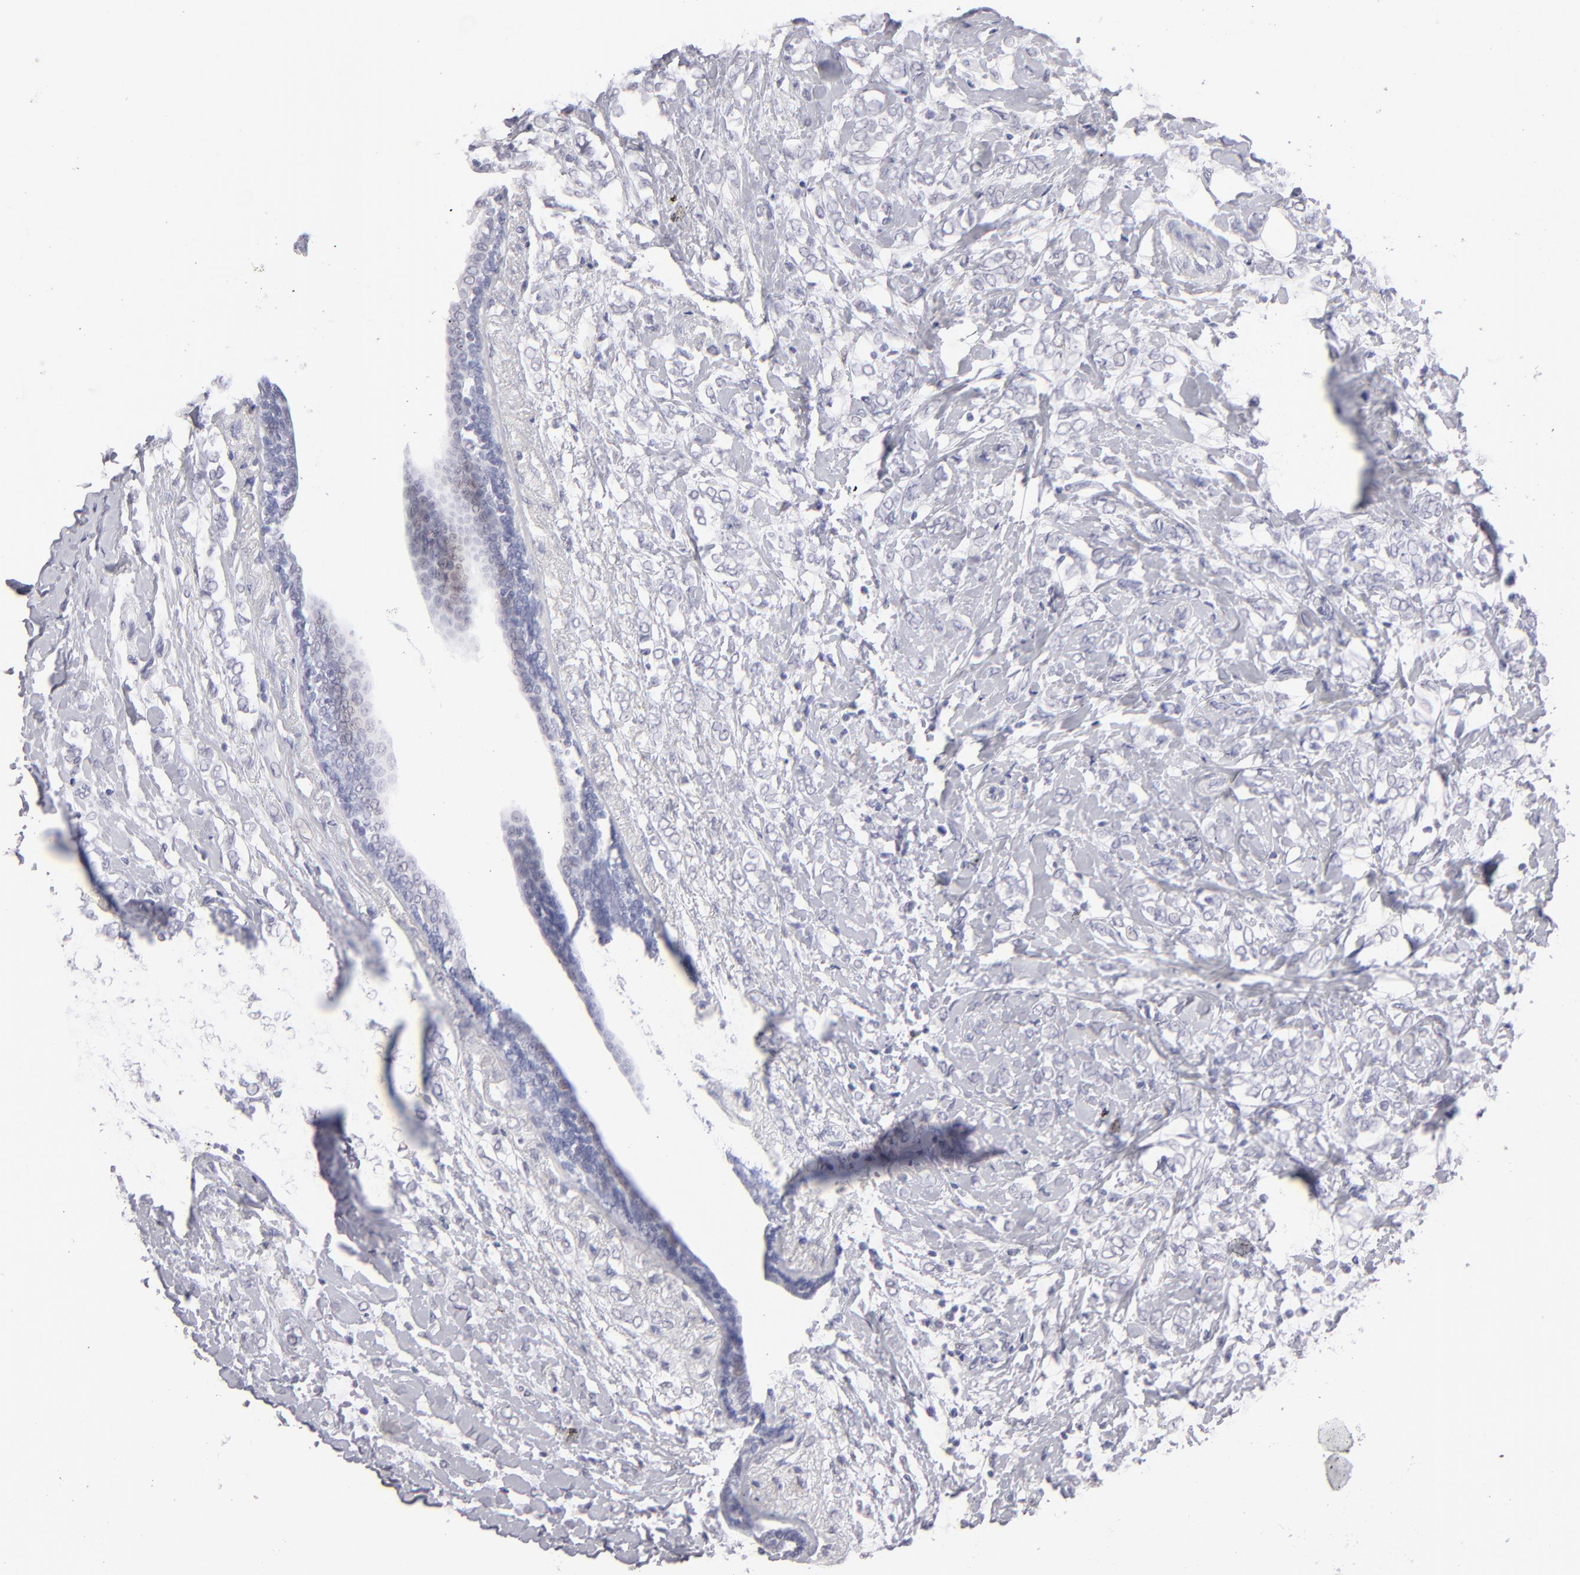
{"staining": {"intensity": "negative", "quantity": "none", "location": "none"}, "tissue": "breast cancer", "cell_type": "Tumor cells", "image_type": "cancer", "snomed": [{"axis": "morphology", "description": "Normal tissue, NOS"}, {"axis": "morphology", "description": "Lobular carcinoma"}, {"axis": "topography", "description": "Breast"}], "caption": "An image of human breast cancer is negative for staining in tumor cells. The staining was performed using DAB (3,3'-diaminobenzidine) to visualize the protein expression in brown, while the nuclei were stained in blue with hematoxylin (Magnification: 20x).", "gene": "ALDOB", "patient": {"sex": "female", "age": 47}}